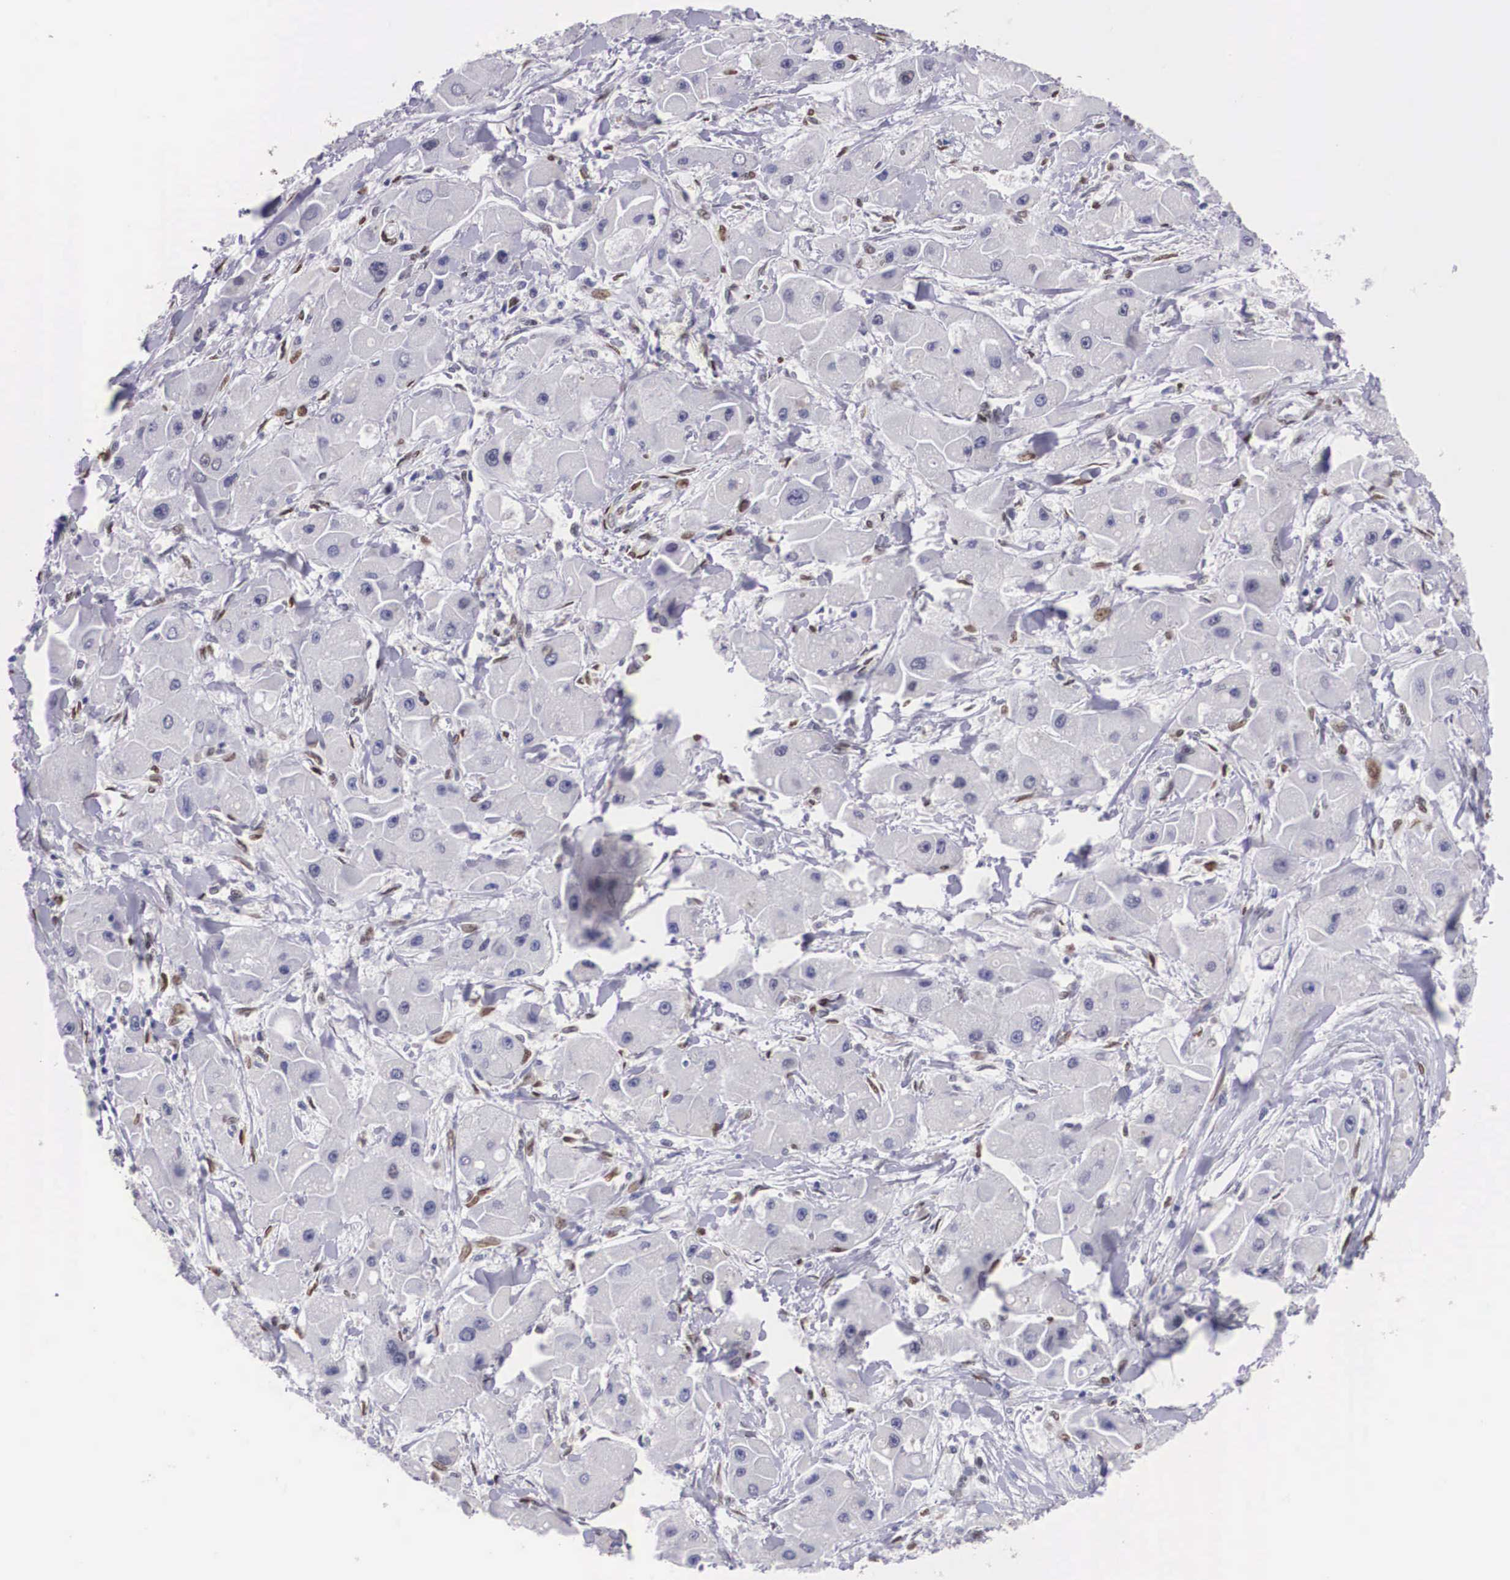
{"staining": {"intensity": "weak", "quantity": "<25%", "location": "nuclear"}, "tissue": "liver cancer", "cell_type": "Tumor cells", "image_type": "cancer", "snomed": [{"axis": "morphology", "description": "Carcinoma, Hepatocellular, NOS"}, {"axis": "topography", "description": "Liver"}], "caption": "The image shows no staining of tumor cells in hepatocellular carcinoma (liver).", "gene": "KHDRBS3", "patient": {"sex": "male", "age": 24}}